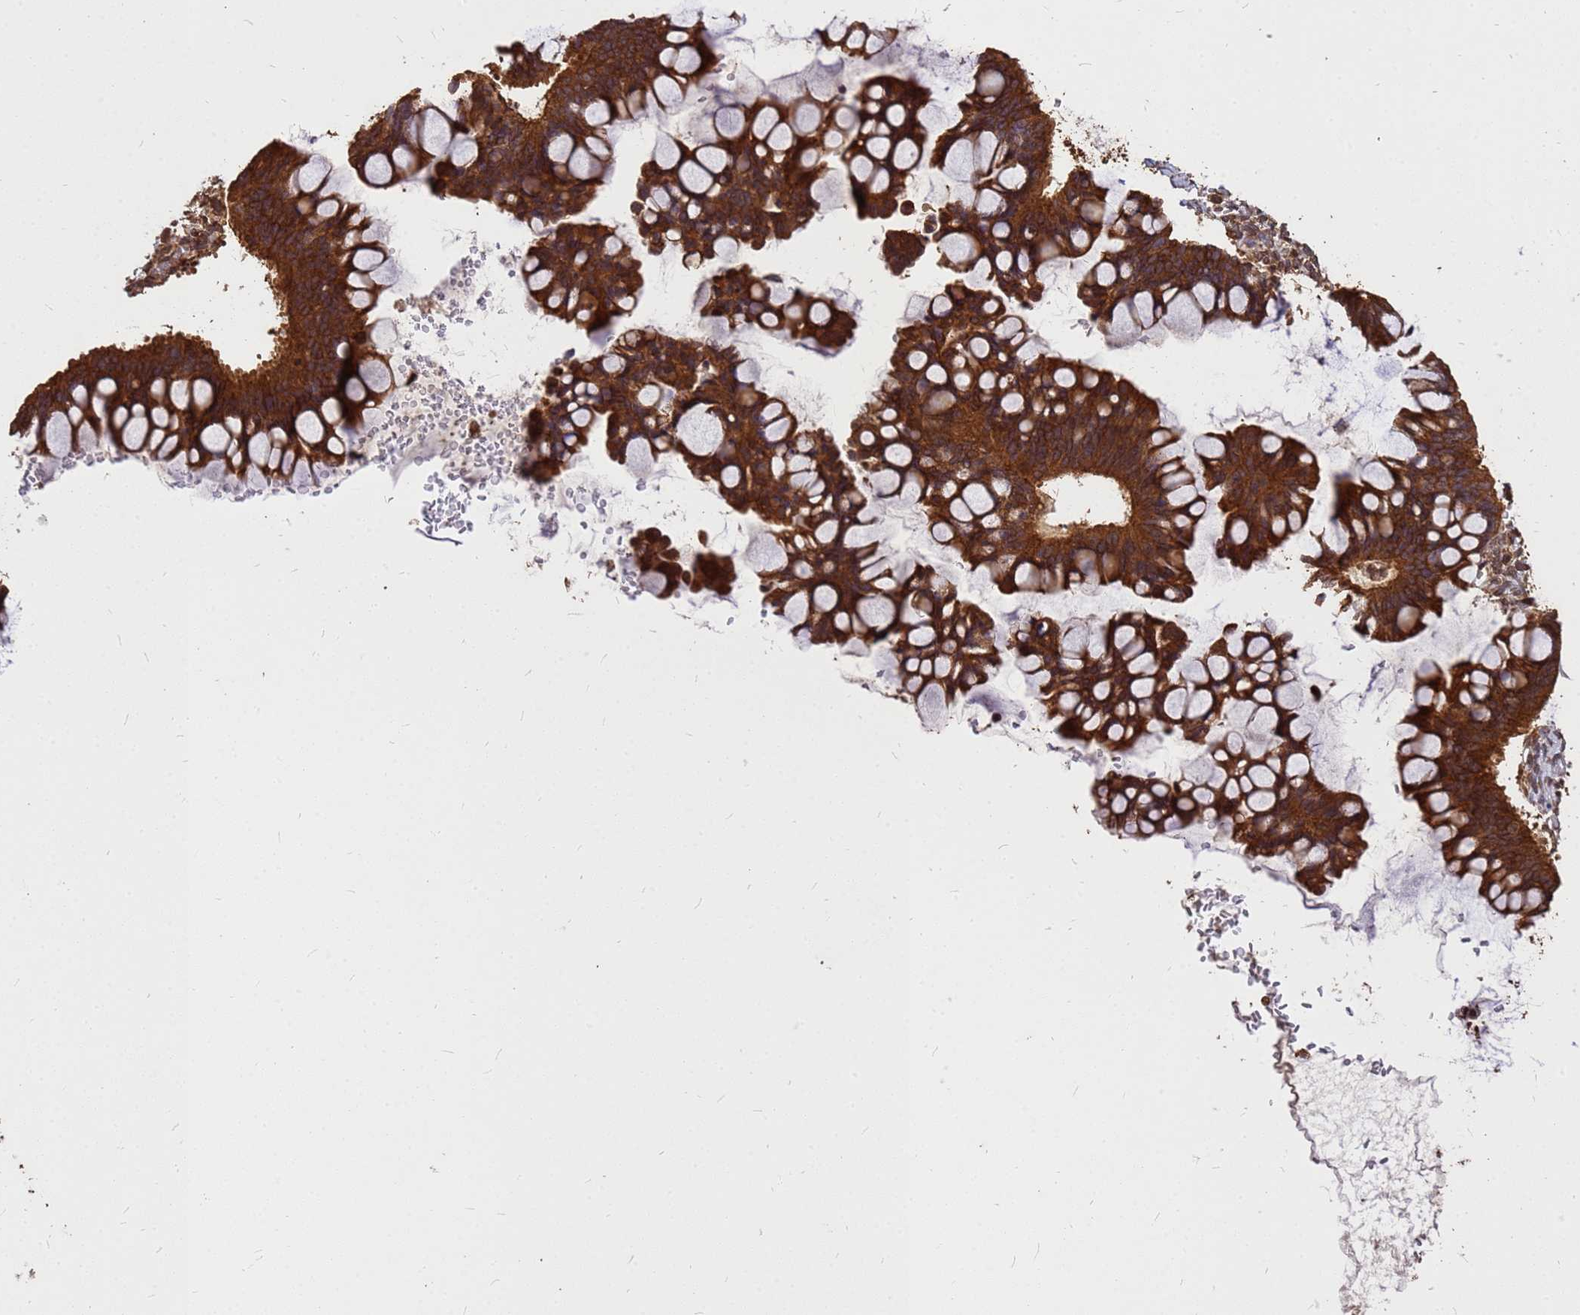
{"staining": {"intensity": "strong", "quantity": ">75%", "location": "cytoplasmic/membranous"}, "tissue": "ovarian cancer", "cell_type": "Tumor cells", "image_type": "cancer", "snomed": [{"axis": "morphology", "description": "Cystadenocarcinoma, mucinous, NOS"}, {"axis": "topography", "description": "Ovary"}], "caption": "This photomicrograph exhibits IHC staining of human ovarian cancer (mucinous cystadenocarcinoma), with high strong cytoplasmic/membranous positivity in approximately >75% of tumor cells.", "gene": "ZNF618", "patient": {"sex": "female", "age": 73}}